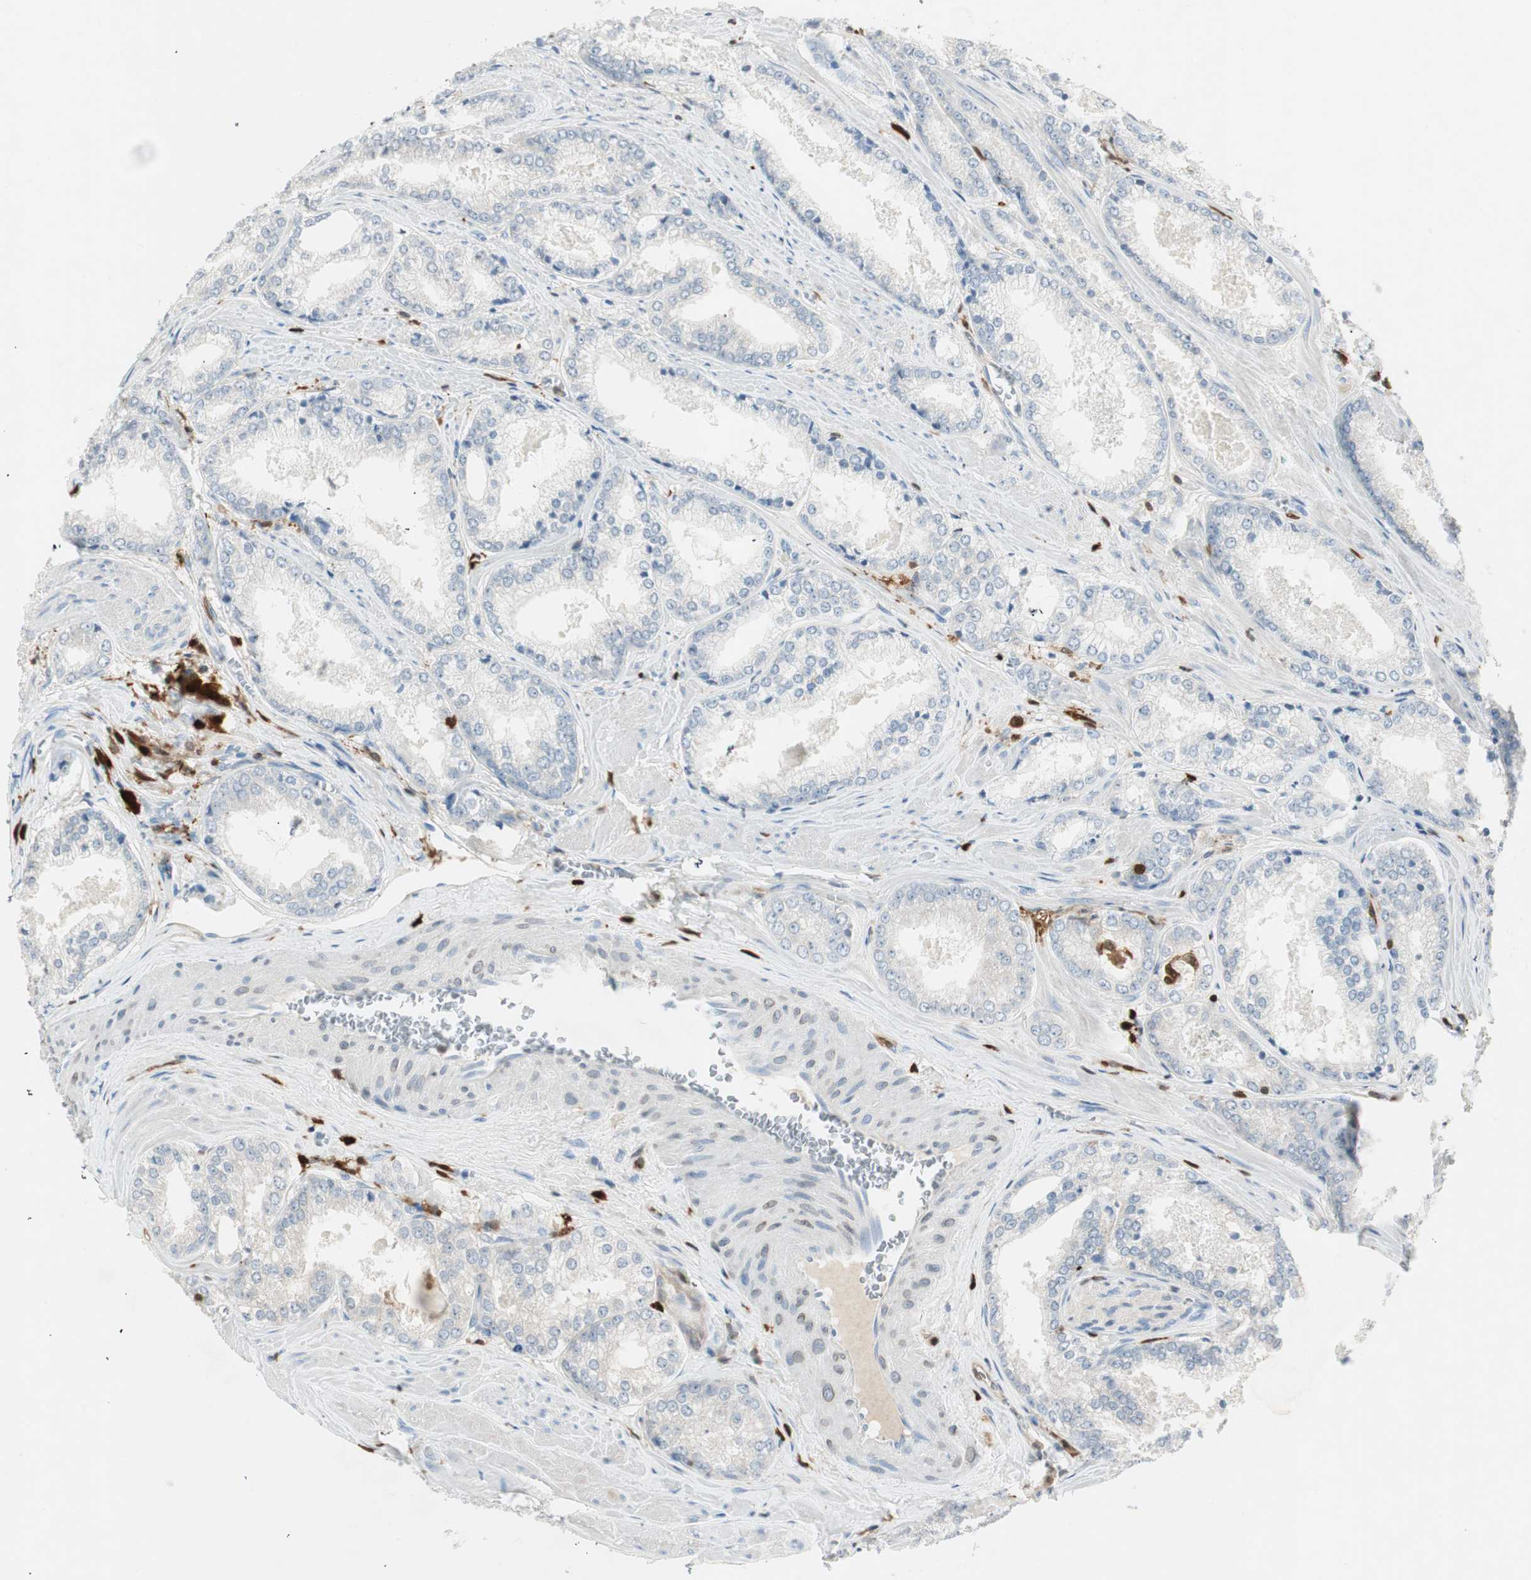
{"staining": {"intensity": "negative", "quantity": "none", "location": "none"}, "tissue": "prostate cancer", "cell_type": "Tumor cells", "image_type": "cancer", "snomed": [{"axis": "morphology", "description": "Adenocarcinoma, Low grade"}, {"axis": "topography", "description": "Prostate"}], "caption": "The histopathology image demonstrates no significant staining in tumor cells of prostate adenocarcinoma (low-grade).", "gene": "COTL1", "patient": {"sex": "male", "age": 64}}